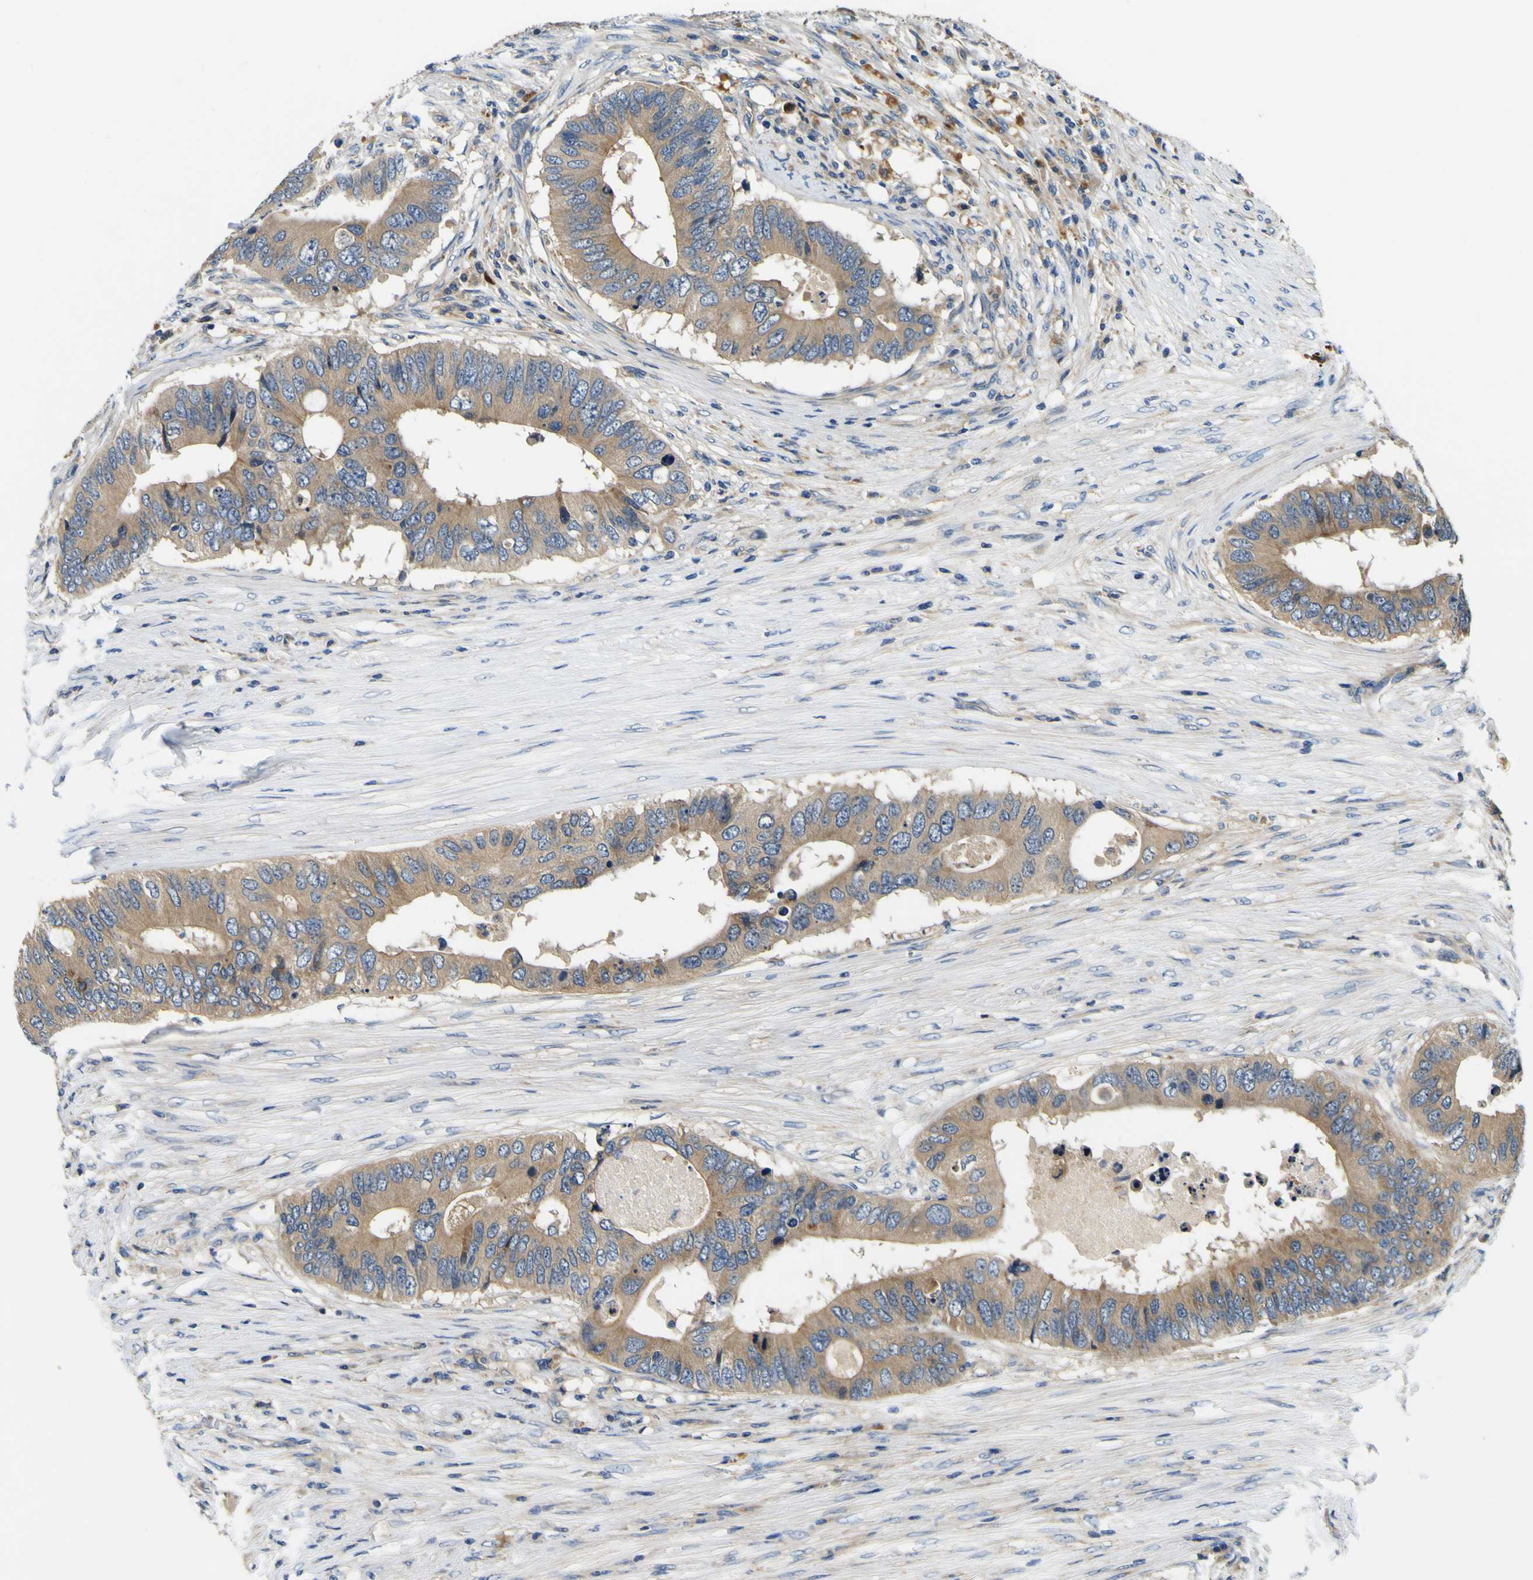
{"staining": {"intensity": "moderate", "quantity": ">75%", "location": "cytoplasmic/membranous"}, "tissue": "colorectal cancer", "cell_type": "Tumor cells", "image_type": "cancer", "snomed": [{"axis": "morphology", "description": "Adenocarcinoma, NOS"}, {"axis": "topography", "description": "Colon"}], "caption": "Immunohistochemical staining of colorectal cancer exhibits moderate cytoplasmic/membranous protein staining in about >75% of tumor cells.", "gene": "CLSTN1", "patient": {"sex": "male", "age": 71}}